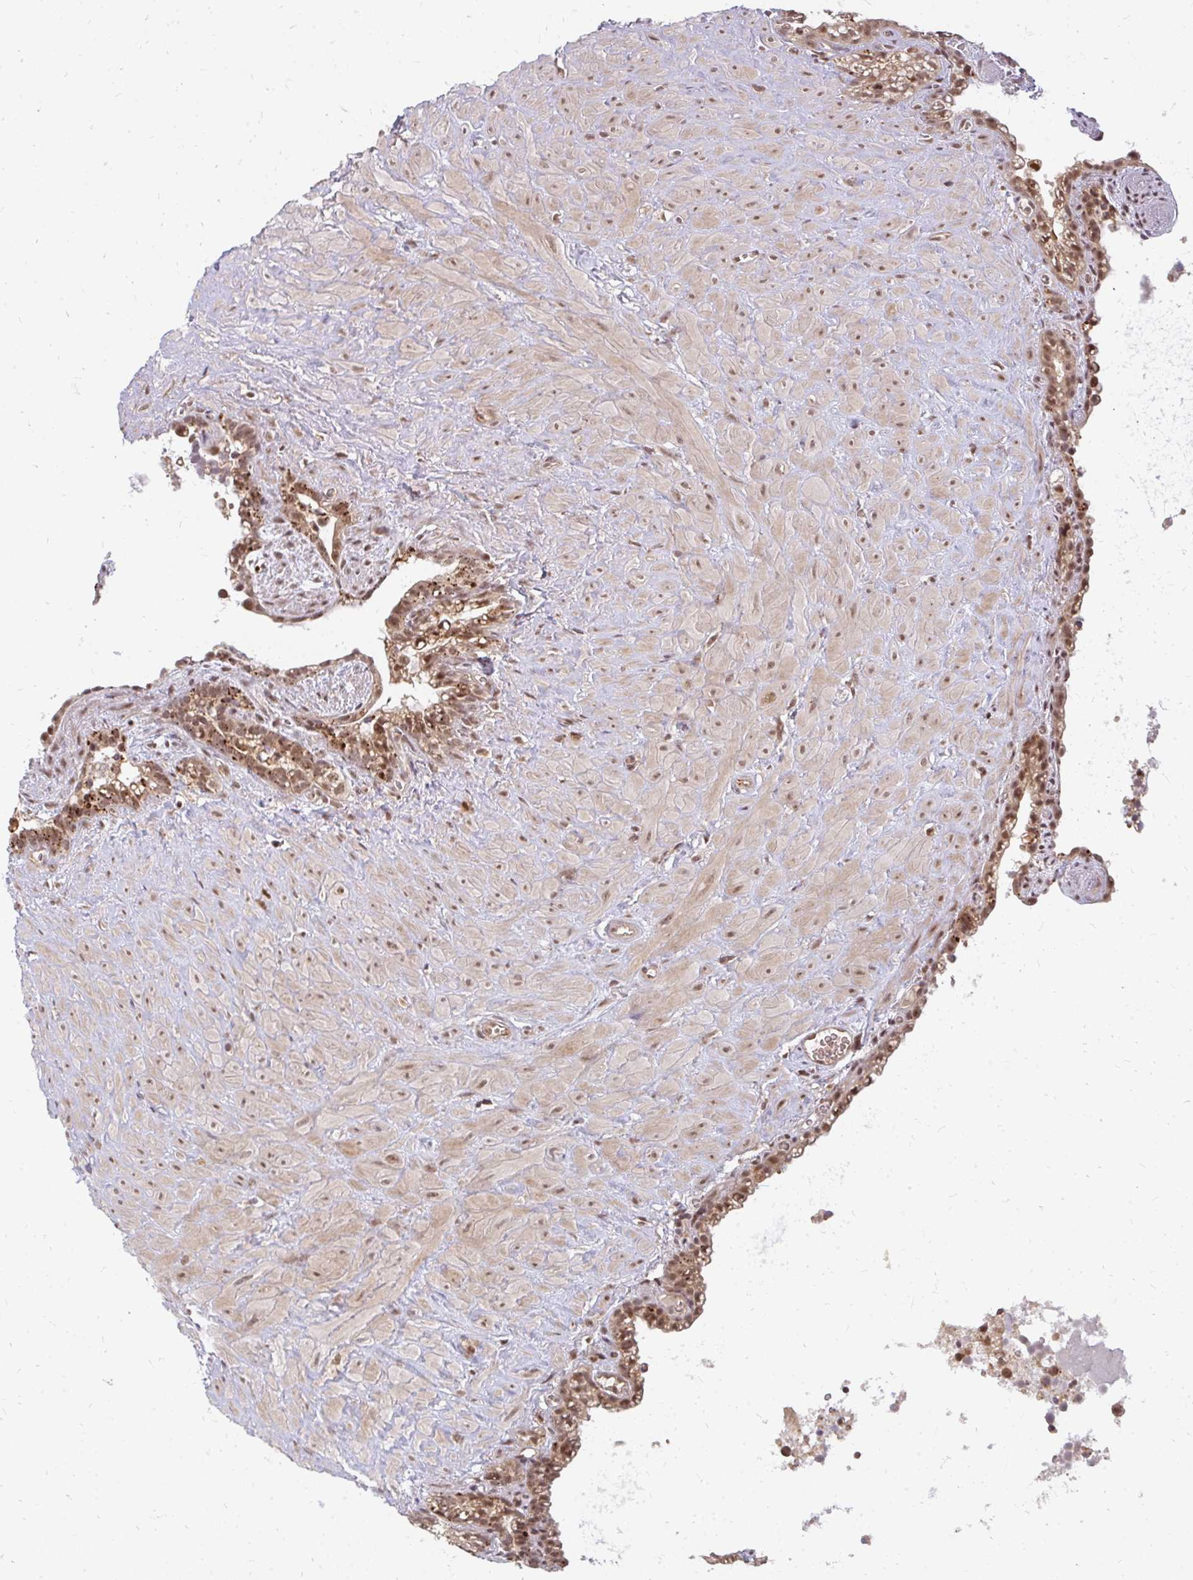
{"staining": {"intensity": "moderate", "quantity": ">75%", "location": "cytoplasmic/membranous,nuclear"}, "tissue": "seminal vesicle", "cell_type": "Glandular cells", "image_type": "normal", "snomed": [{"axis": "morphology", "description": "Normal tissue, NOS"}, {"axis": "topography", "description": "Seminal veicle"}], "caption": "Immunohistochemistry (IHC) staining of benign seminal vesicle, which demonstrates medium levels of moderate cytoplasmic/membranous,nuclear expression in approximately >75% of glandular cells indicating moderate cytoplasmic/membranous,nuclear protein expression. The staining was performed using DAB (3,3'-diaminobenzidine) (brown) for protein detection and nuclei were counterstained in hematoxylin (blue).", "gene": "GTF3C6", "patient": {"sex": "male", "age": 76}}